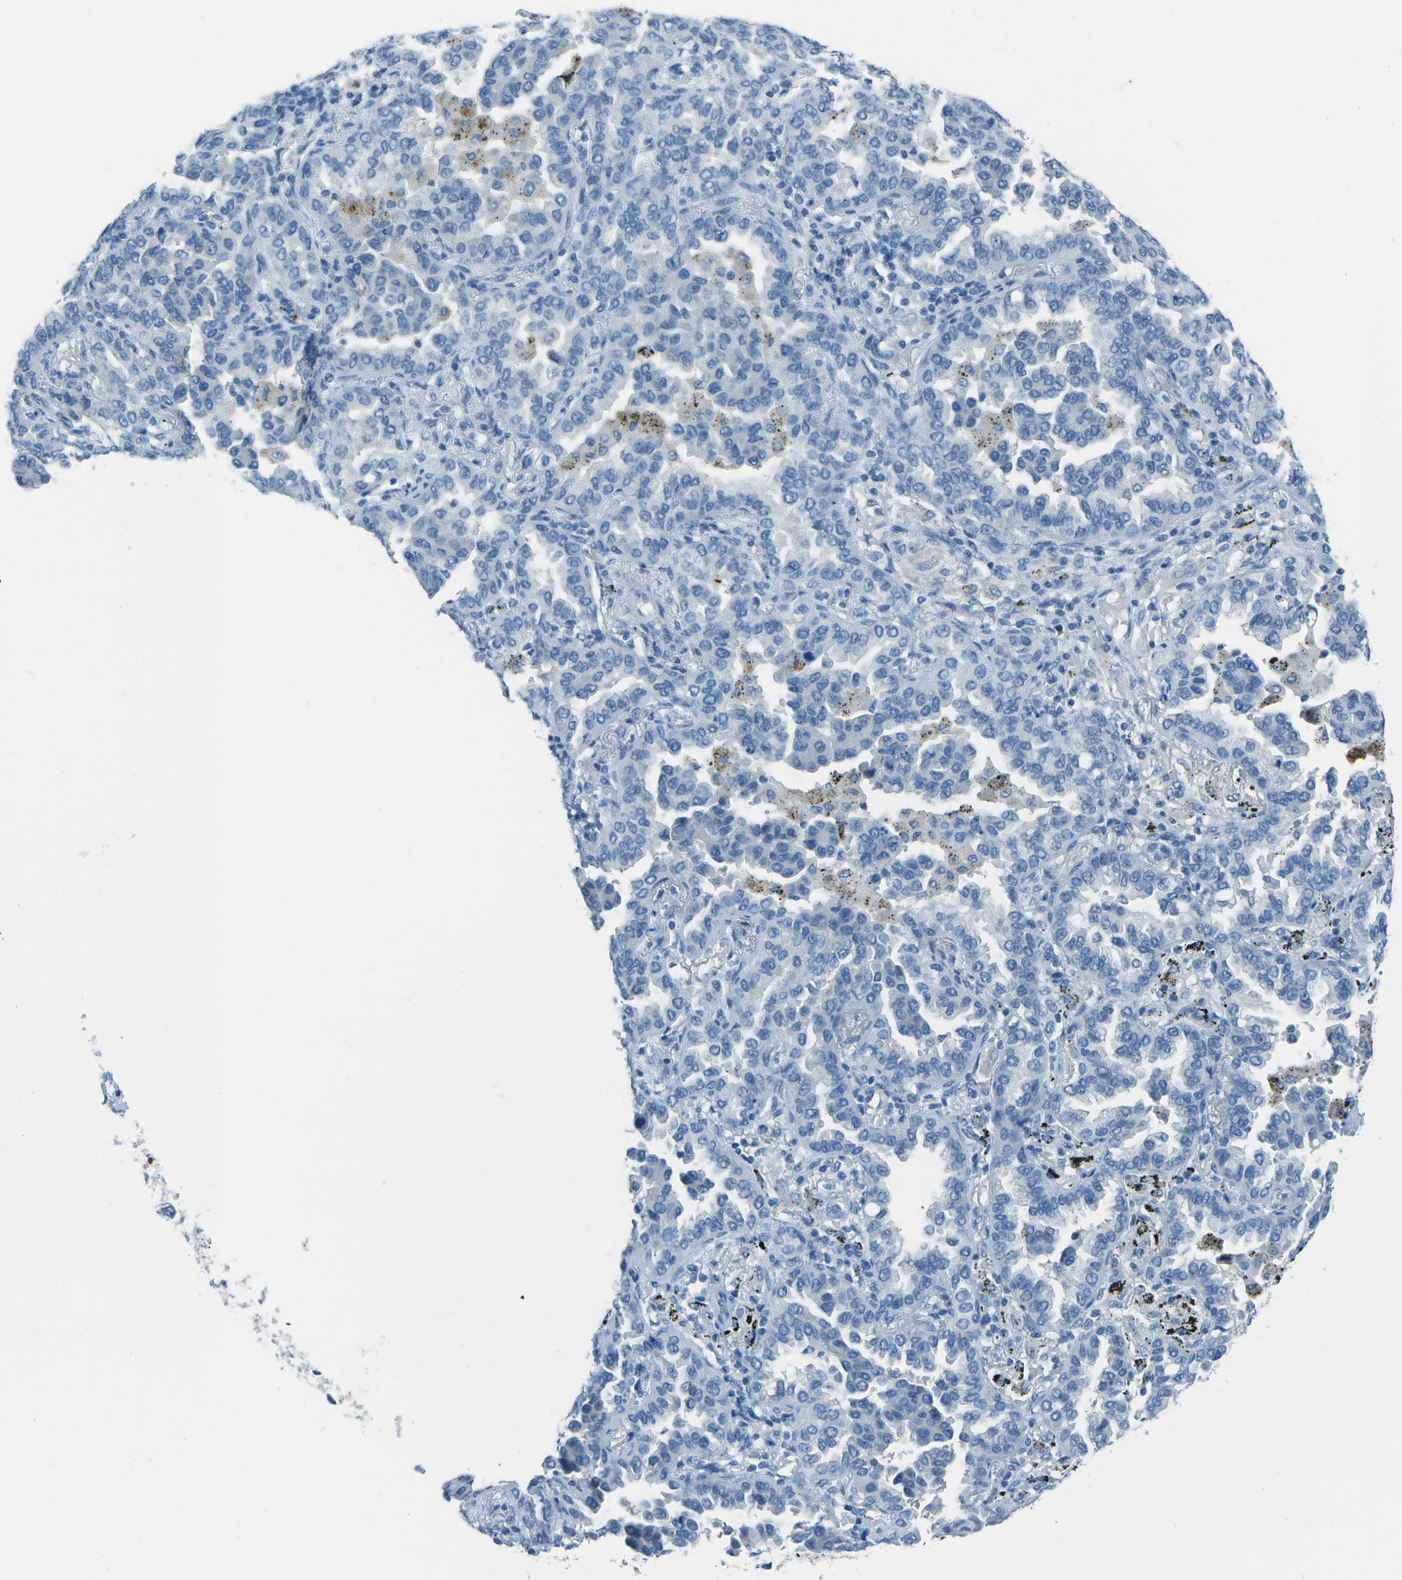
{"staining": {"intensity": "negative", "quantity": "none", "location": "none"}, "tissue": "lung cancer", "cell_type": "Tumor cells", "image_type": "cancer", "snomed": [{"axis": "morphology", "description": "Normal tissue, NOS"}, {"axis": "morphology", "description": "Adenocarcinoma, NOS"}, {"axis": "topography", "description": "Lung"}], "caption": "High power microscopy image of an immunohistochemistry photomicrograph of lung cancer, revealing no significant staining in tumor cells.", "gene": "FGF1", "patient": {"sex": "male", "age": 59}}